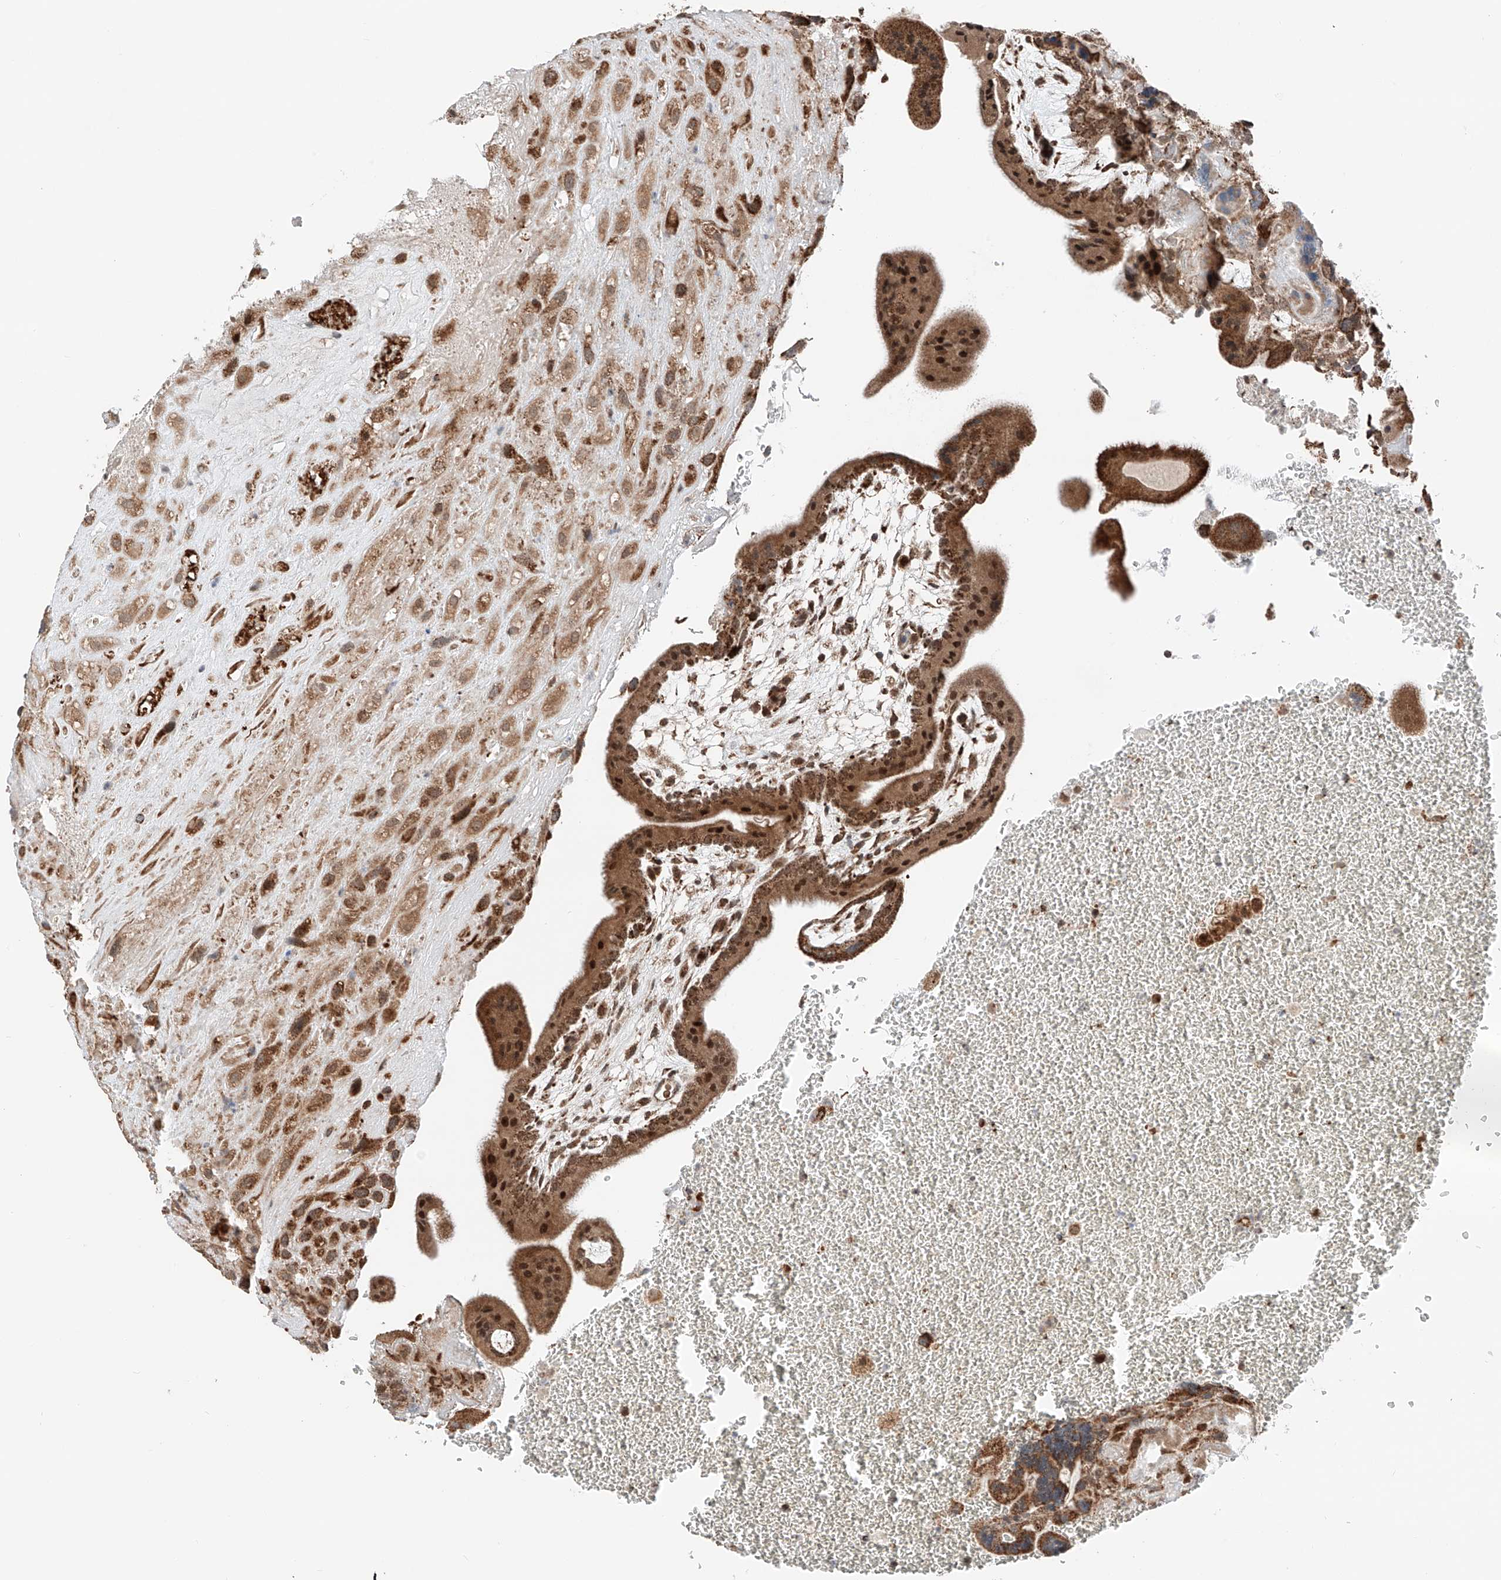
{"staining": {"intensity": "strong", "quantity": ">75%", "location": "cytoplasmic/membranous"}, "tissue": "placenta", "cell_type": "Decidual cells", "image_type": "normal", "snomed": [{"axis": "morphology", "description": "Normal tissue, NOS"}, {"axis": "topography", "description": "Placenta"}], "caption": "Placenta stained for a protein exhibits strong cytoplasmic/membranous positivity in decidual cells.", "gene": "ZSCAN29", "patient": {"sex": "female", "age": 35}}